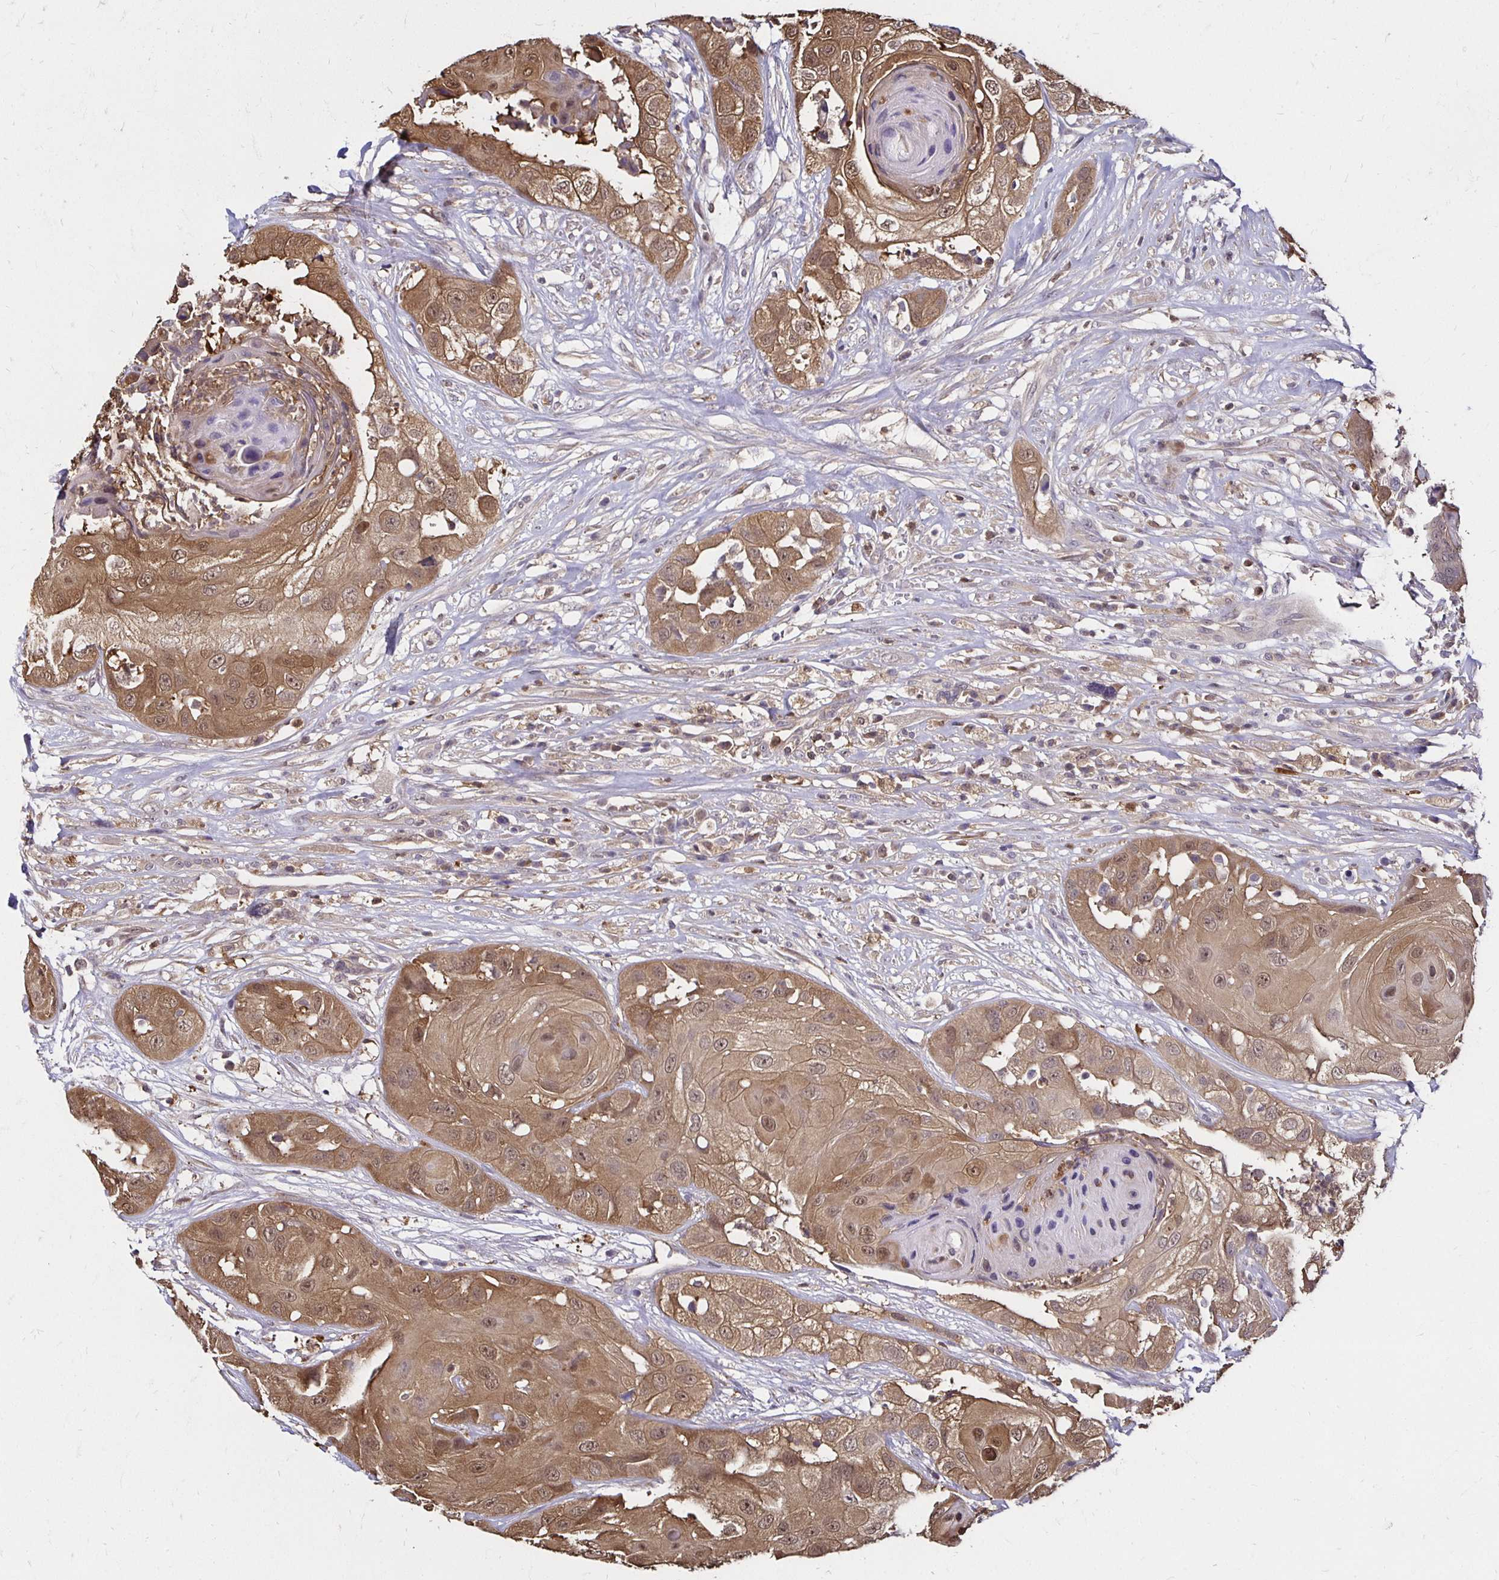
{"staining": {"intensity": "moderate", "quantity": ">75%", "location": "cytoplasmic/membranous,nuclear"}, "tissue": "head and neck cancer", "cell_type": "Tumor cells", "image_type": "cancer", "snomed": [{"axis": "morphology", "description": "Squamous cell carcinoma, NOS"}, {"axis": "topography", "description": "Head-Neck"}], "caption": "There is medium levels of moderate cytoplasmic/membranous and nuclear staining in tumor cells of squamous cell carcinoma (head and neck), as demonstrated by immunohistochemical staining (brown color).", "gene": "TXN", "patient": {"sex": "male", "age": 83}}